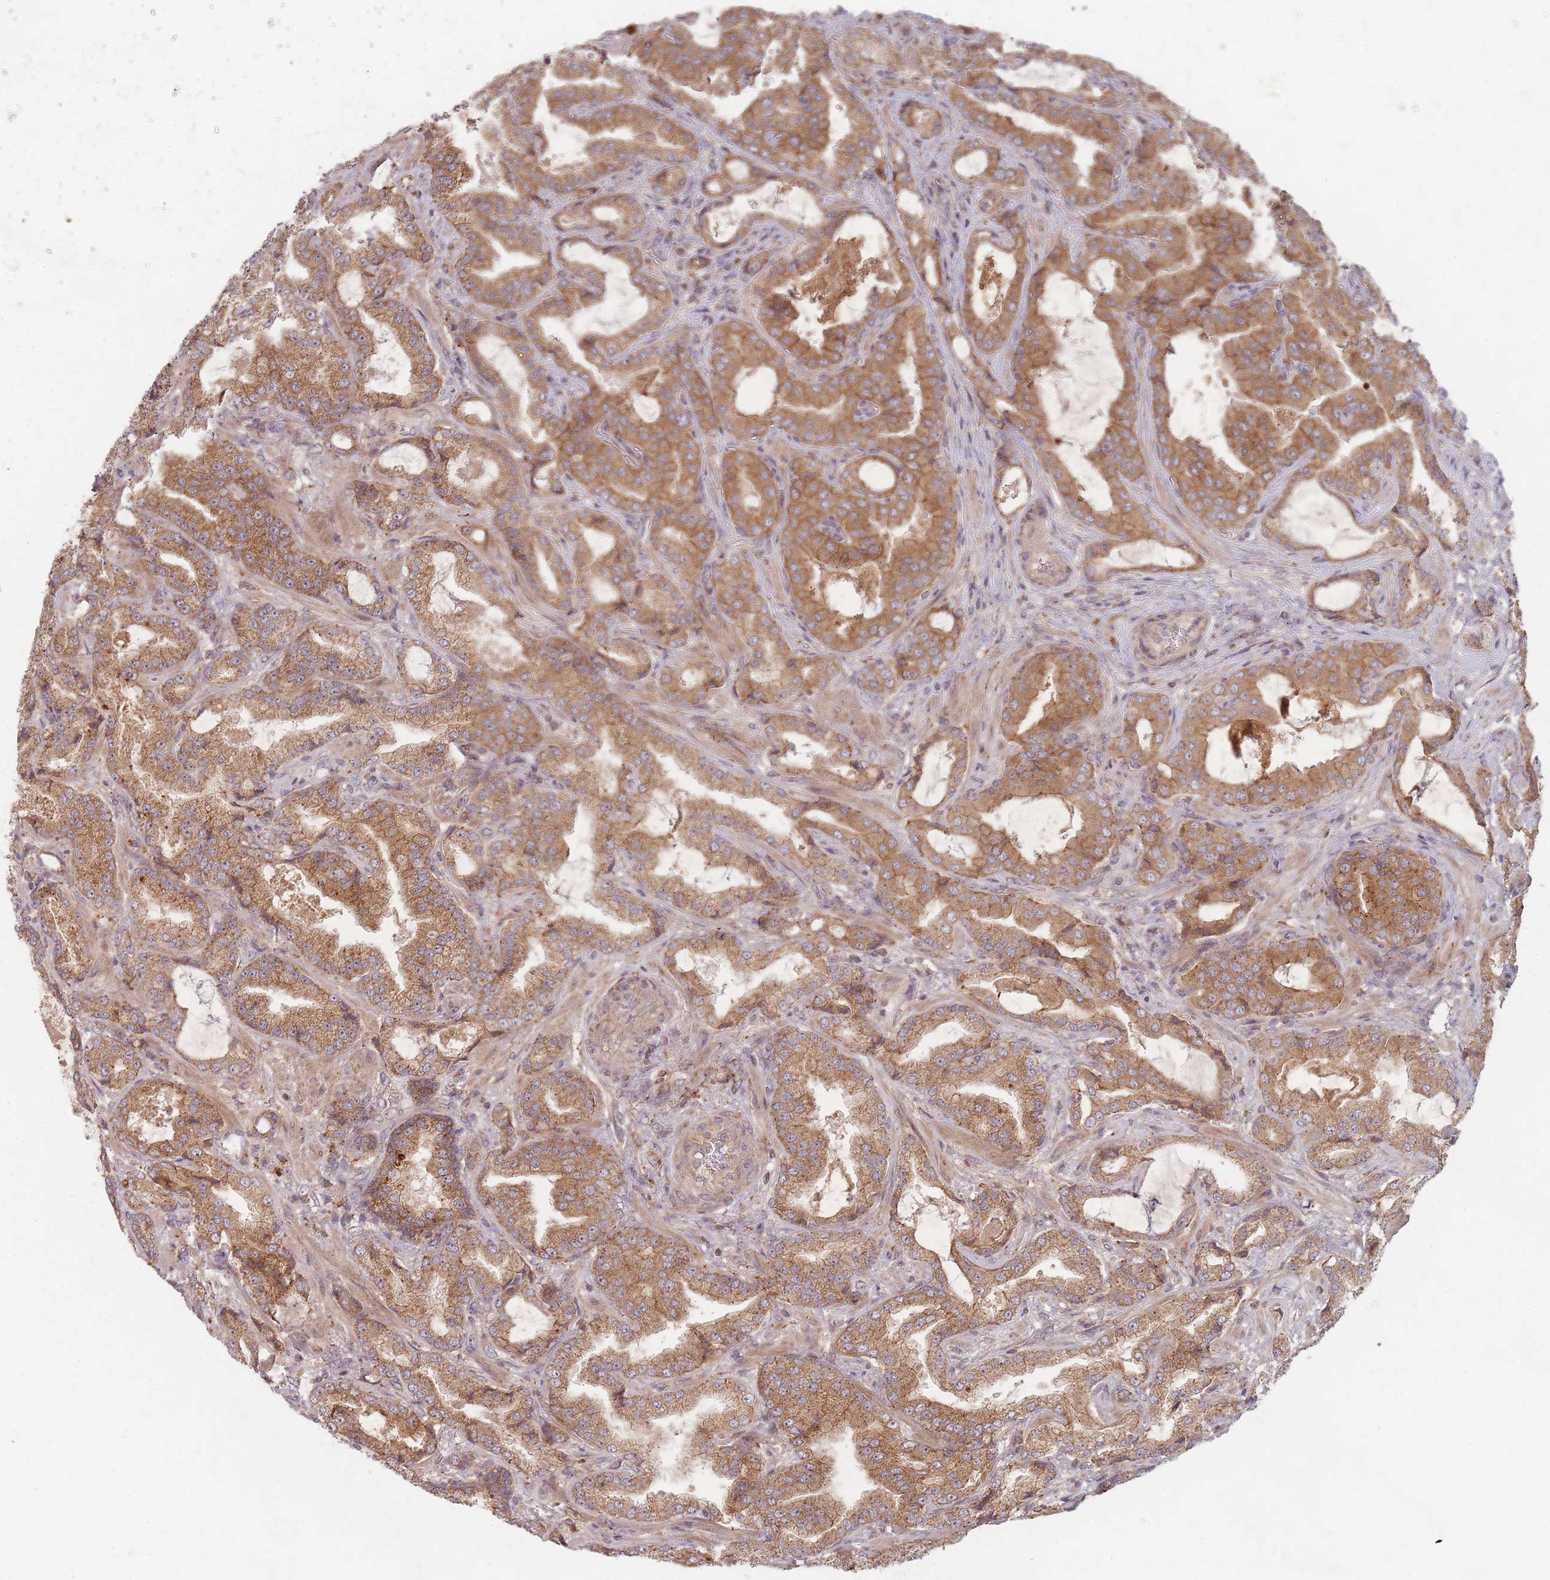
{"staining": {"intensity": "moderate", "quantity": ">75%", "location": "cytoplasmic/membranous"}, "tissue": "prostate cancer", "cell_type": "Tumor cells", "image_type": "cancer", "snomed": [{"axis": "morphology", "description": "Adenocarcinoma, High grade"}, {"axis": "topography", "description": "Prostate"}], "caption": "Prostate cancer stained with immunohistochemistry displays moderate cytoplasmic/membranous expression in approximately >75% of tumor cells.", "gene": "RADX", "patient": {"sex": "male", "age": 68}}